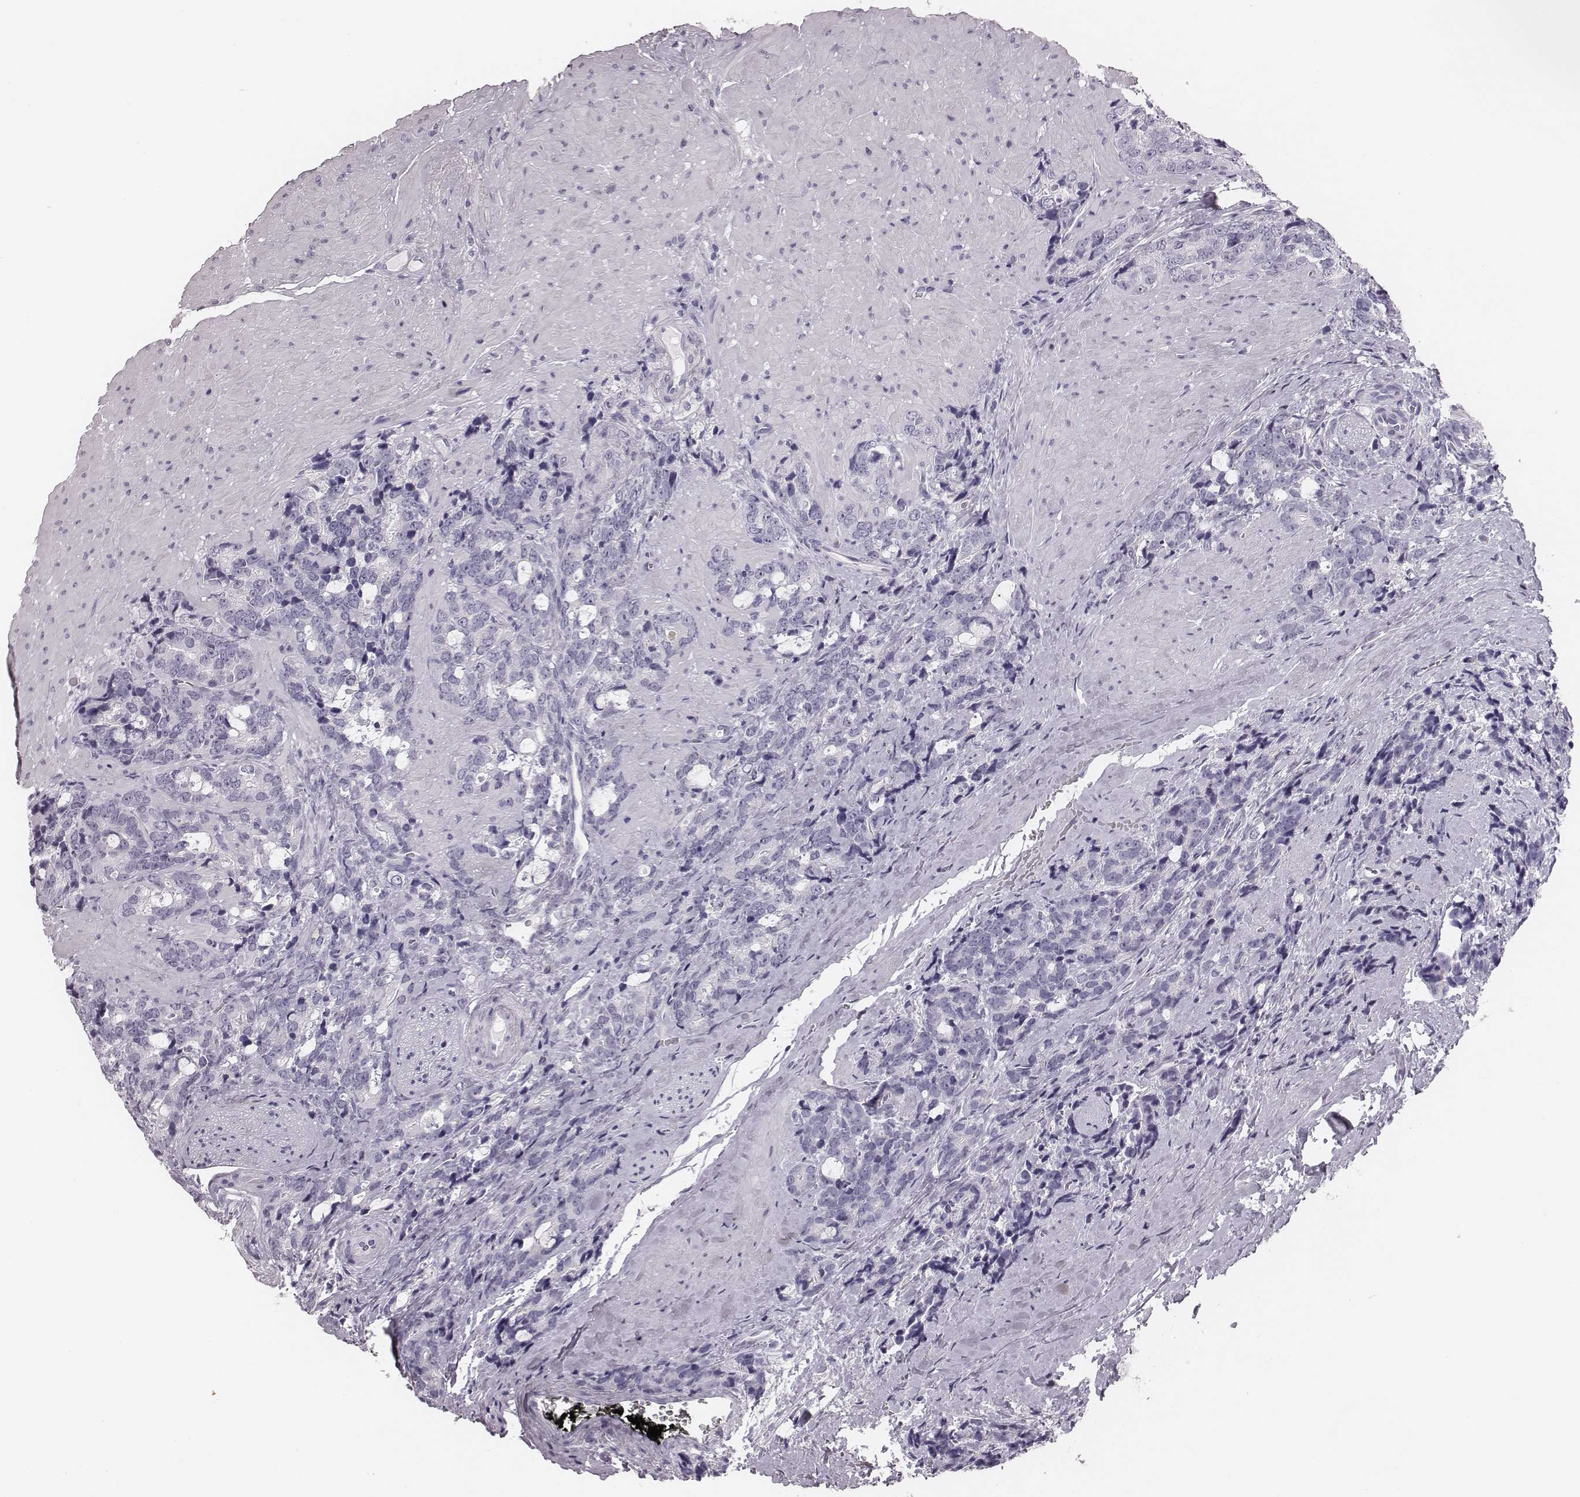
{"staining": {"intensity": "negative", "quantity": "none", "location": "none"}, "tissue": "prostate cancer", "cell_type": "Tumor cells", "image_type": "cancer", "snomed": [{"axis": "morphology", "description": "Adenocarcinoma, High grade"}, {"axis": "topography", "description": "Prostate"}], "caption": "Immunohistochemistry image of neoplastic tissue: adenocarcinoma (high-grade) (prostate) stained with DAB exhibits no significant protein positivity in tumor cells.", "gene": "CSH1", "patient": {"sex": "male", "age": 74}}